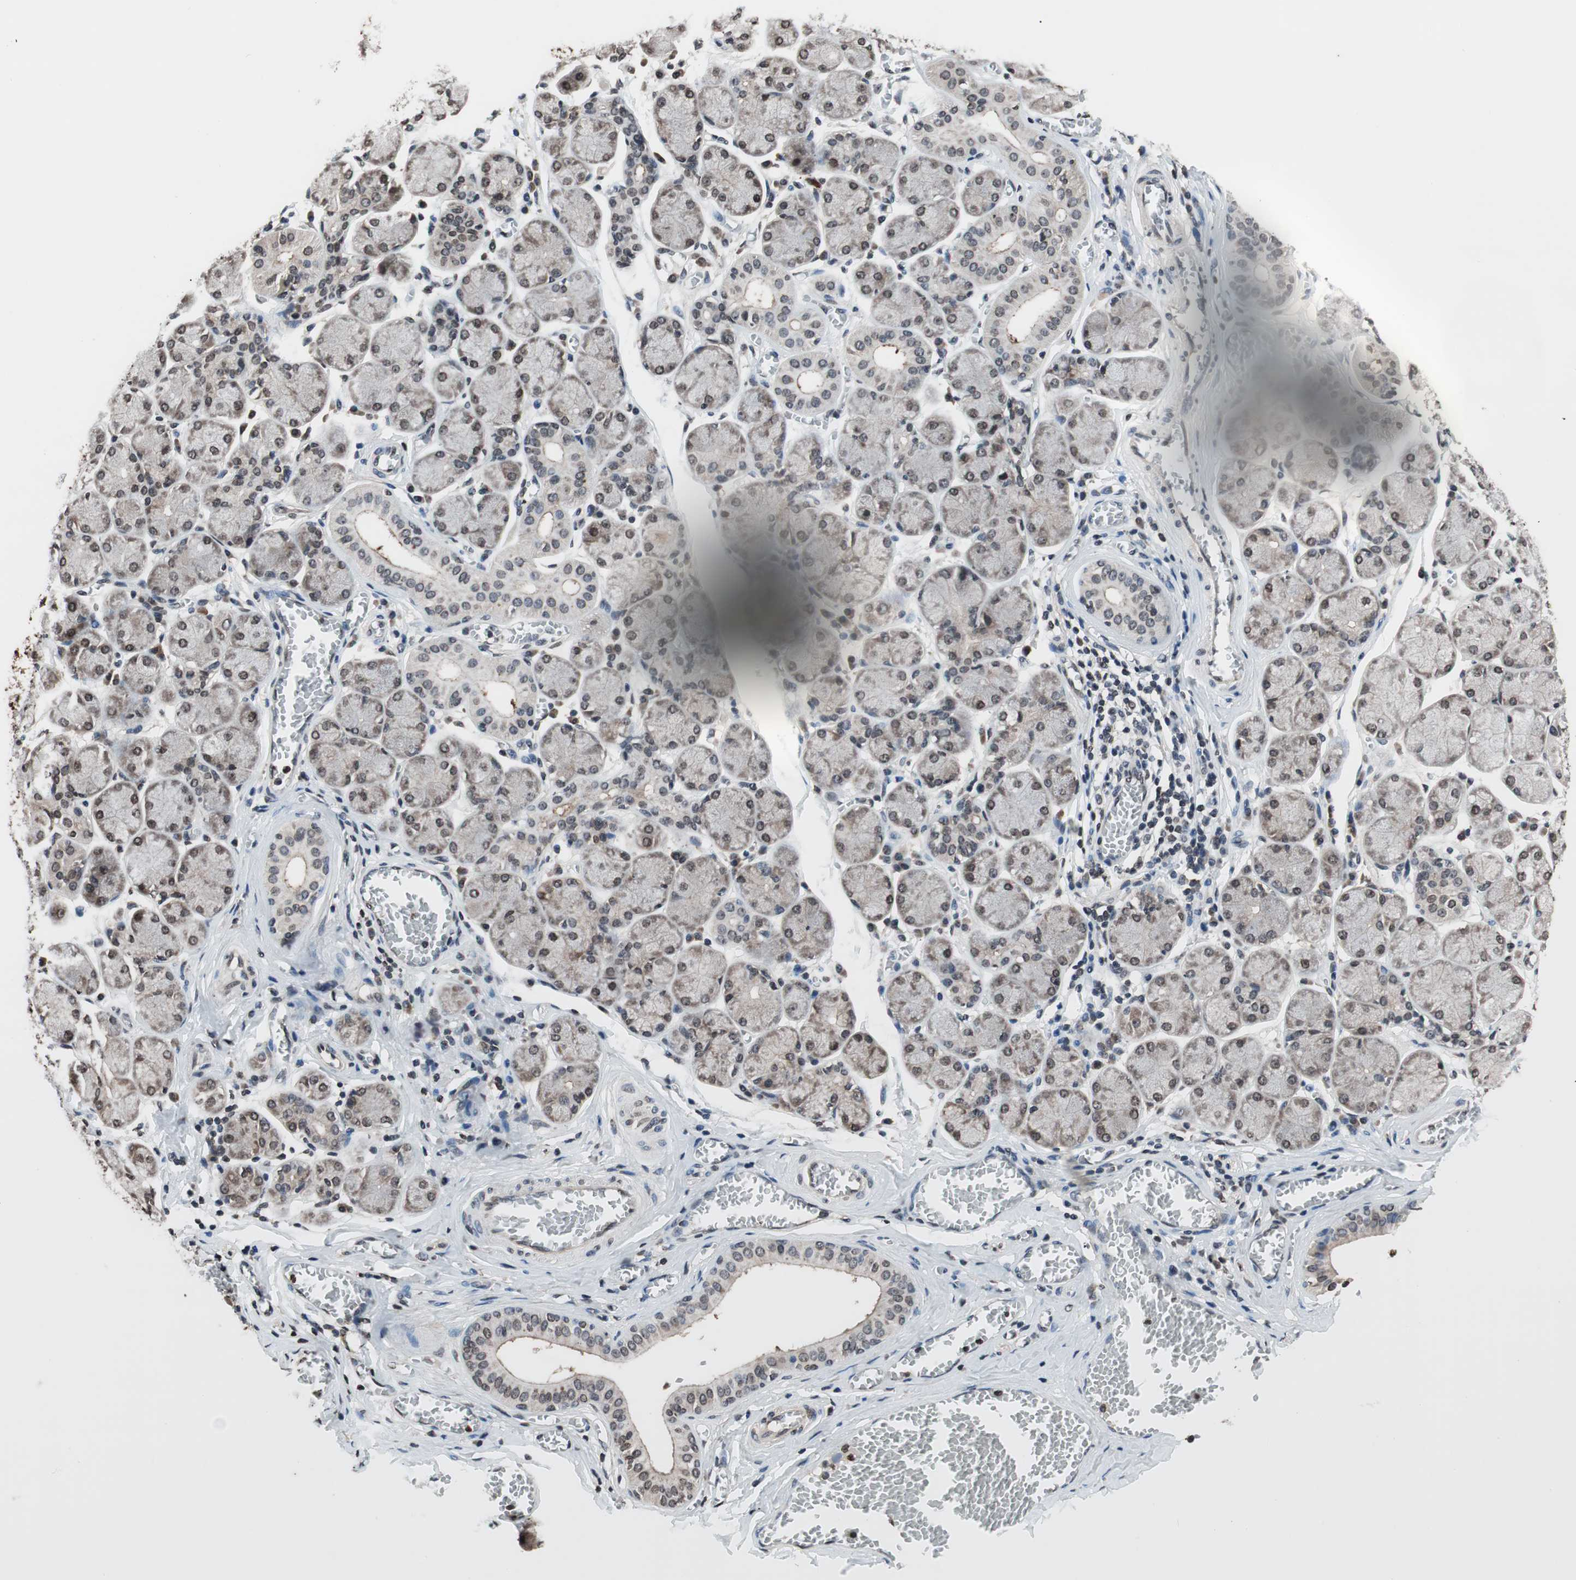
{"staining": {"intensity": "weak", "quantity": "25%-75%", "location": "cytoplasmic/membranous,nuclear"}, "tissue": "salivary gland", "cell_type": "Glandular cells", "image_type": "normal", "snomed": [{"axis": "morphology", "description": "Normal tissue, NOS"}, {"axis": "topography", "description": "Salivary gland"}], "caption": "Immunohistochemistry (IHC) photomicrograph of normal salivary gland stained for a protein (brown), which reveals low levels of weak cytoplasmic/membranous,nuclear expression in about 25%-75% of glandular cells.", "gene": "RFC1", "patient": {"sex": "female", "age": 24}}